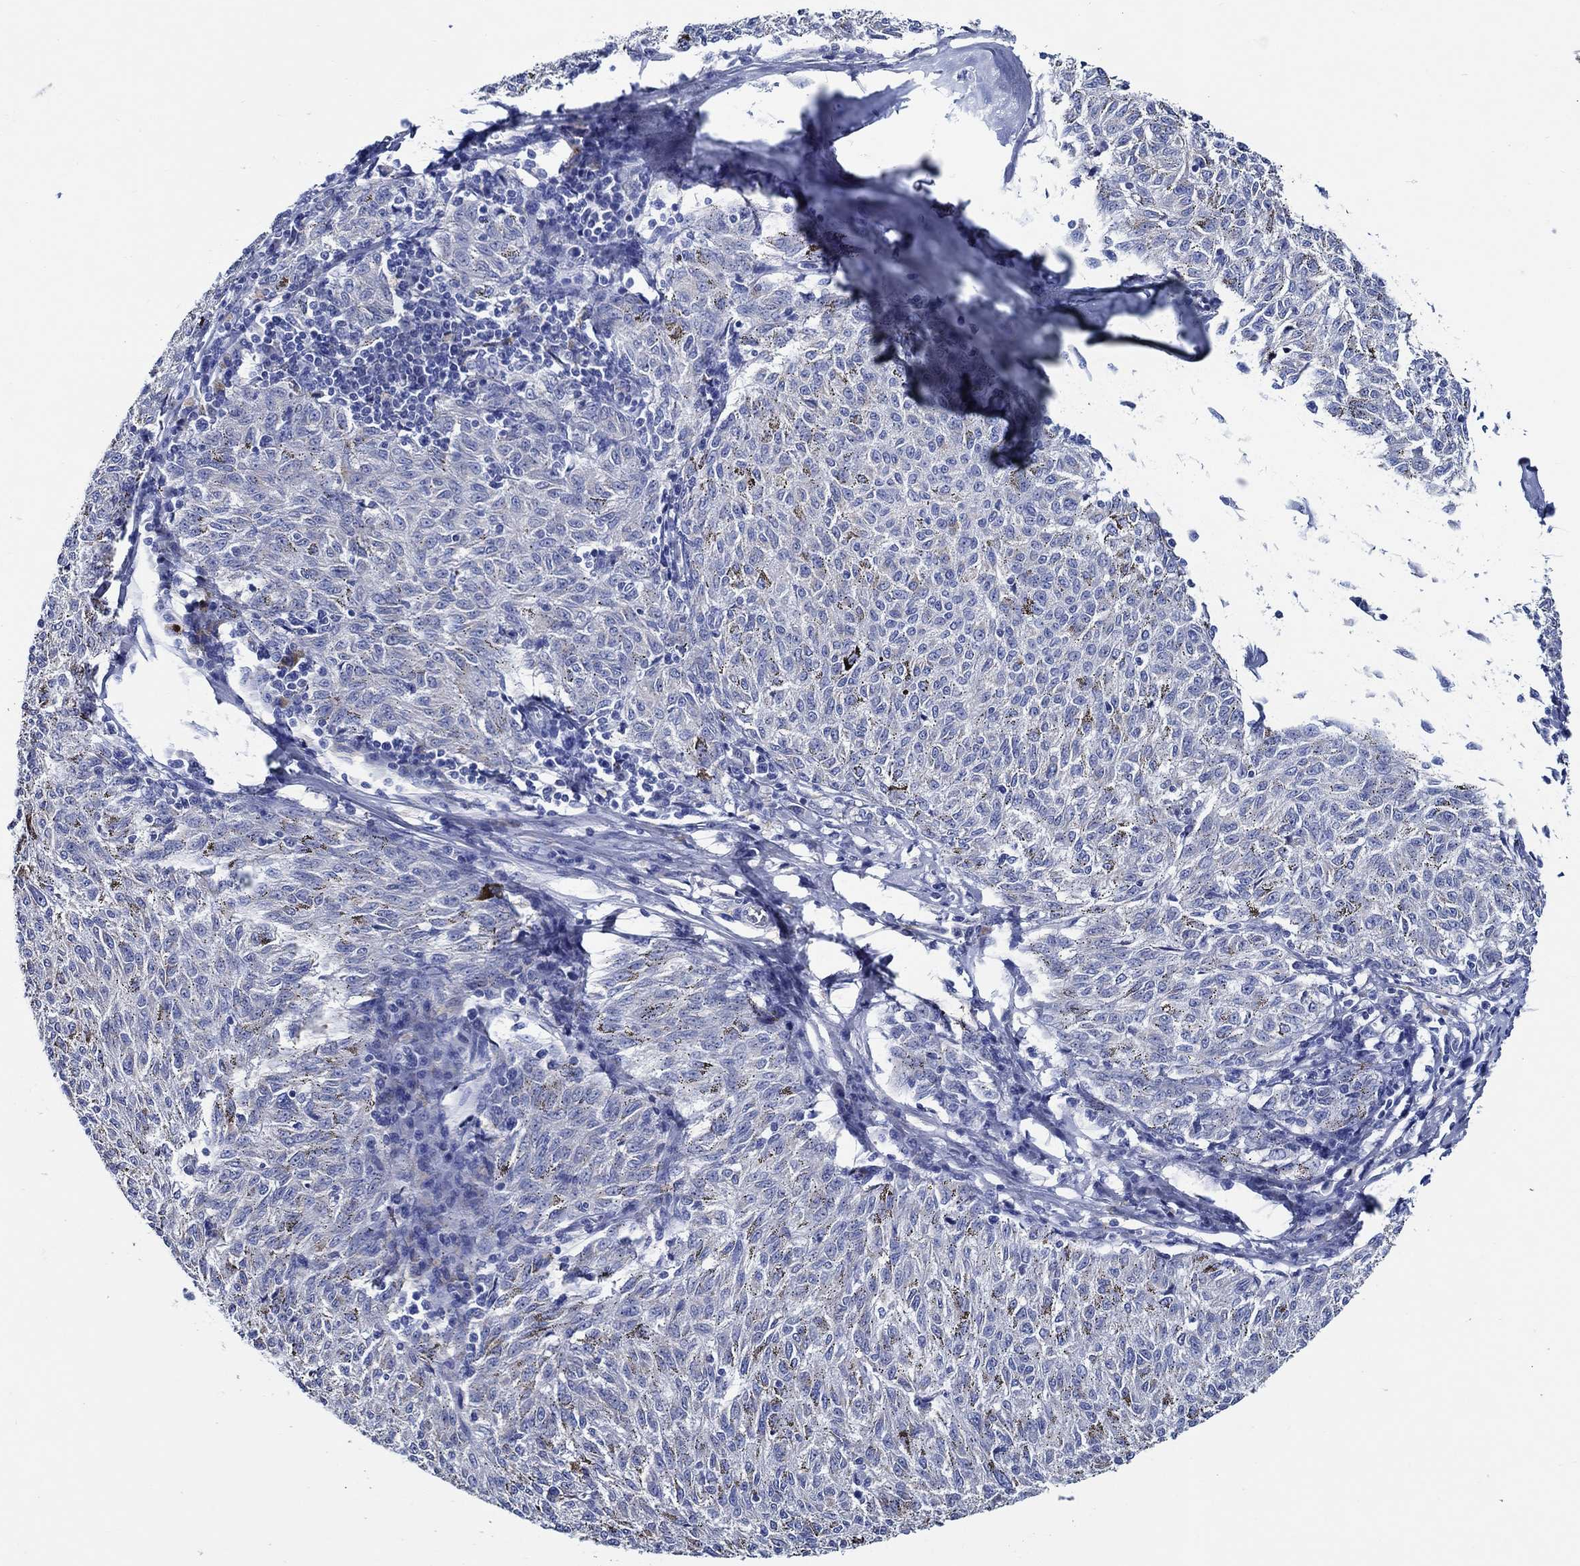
{"staining": {"intensity": "negative", "quantity": "none", "location": "none"}, "tissue": "melanoma", "cell_type": "Tumor cells", "image_type": "cancer", "snomed": [{"axis": "morphology", "description": "Malignant melanoma, NOS"}, {"axis": "topography", "description": "Skin"}], "caption": "Immunohistochemistry (IHC) photomicrograph of human melanoma stained for a protein (brown), which demonstrates no staining in tumor cells.", "gene": "SKOR1", "patient": {"sex": "female", "age": 72}}